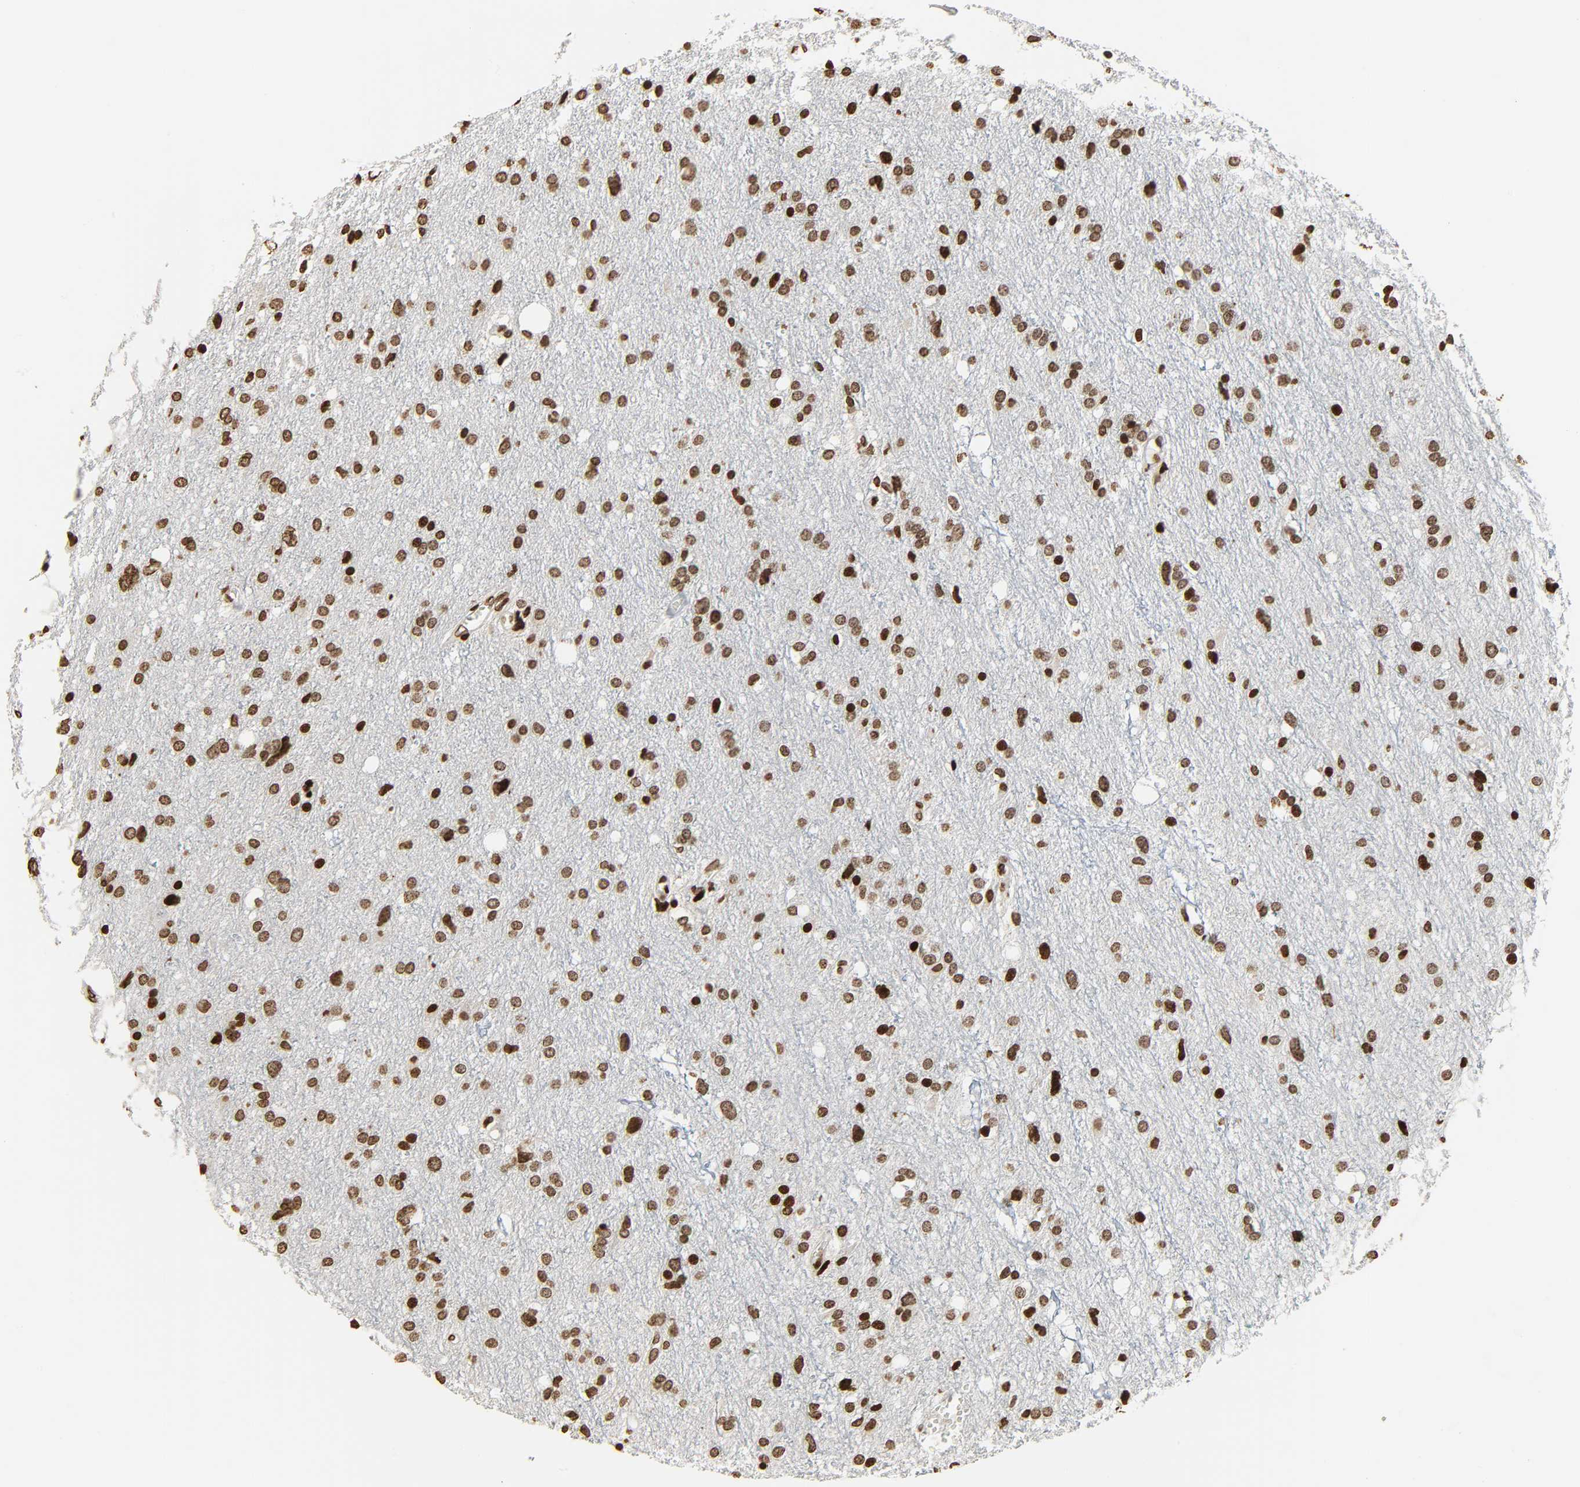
{"staining": {"intensity": "moderate", "quantity": ">75%", "location": "nuclear"}, "tissue": "glioma", "cell_type": "Tumor cells", "image_type": "cancer", "snomed": [{"axis": "morphology", "description": "Glioma, malignant, High grade"}, {"axis": "topography", "description": "Brain"}], "caption": "High-power microscopy captured an immunohistochemistry (IHC) image of glioma, revealing moderate nuclear positivity in about >75% of tumor cells. (DAB = brown stain, brightfield microscopy at high magnification).", "gene": "RXRA", "patient": {"sex": "female", "age": 59}}